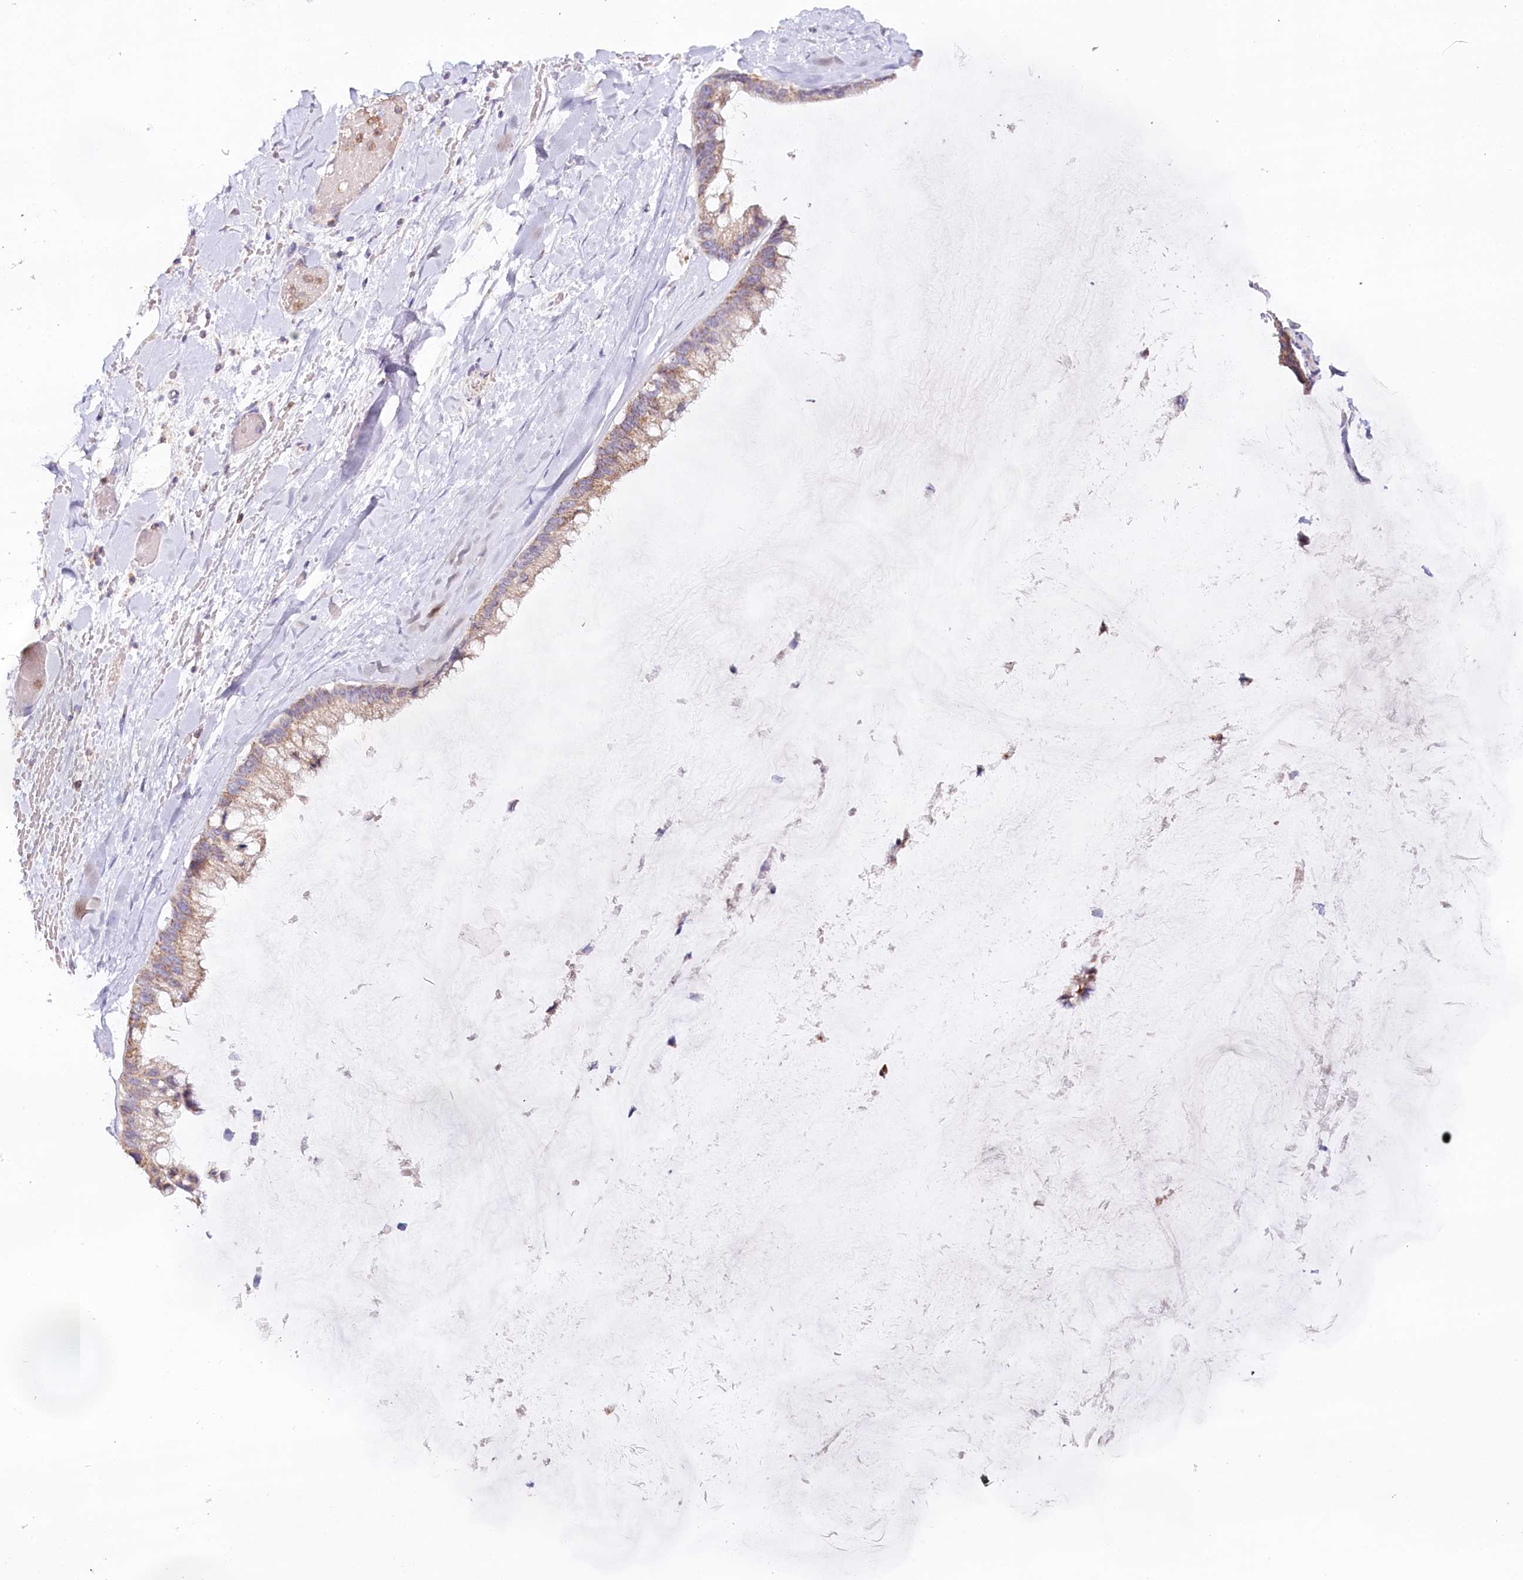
{"staining": {"intensity": "weak", "quantity": "25%-75%", "location": "cytoplasmic/membranous"}, "tissue": "ovarian cancer", "cell_type": "Tumor cells", "image_type": "cancer", "snomed": [{"axis": "morphology", "description": "Cystadenocarcinoma, mucinous, NOS"}, {"axis": "topography", "description": "Ovary"}], "caption": "Protein expression analysis of human ovarian mucinous cystadenocarcinoma reveals weak cytoplasmic/membranous expression in about 25%-75% of tumor cells. (DAB (3,3'-diaminobenzidine) IHC with brightfield microscopy, high magnification).", "gene": "MMP25", "patient": {"sex": "female", "age": 39}}